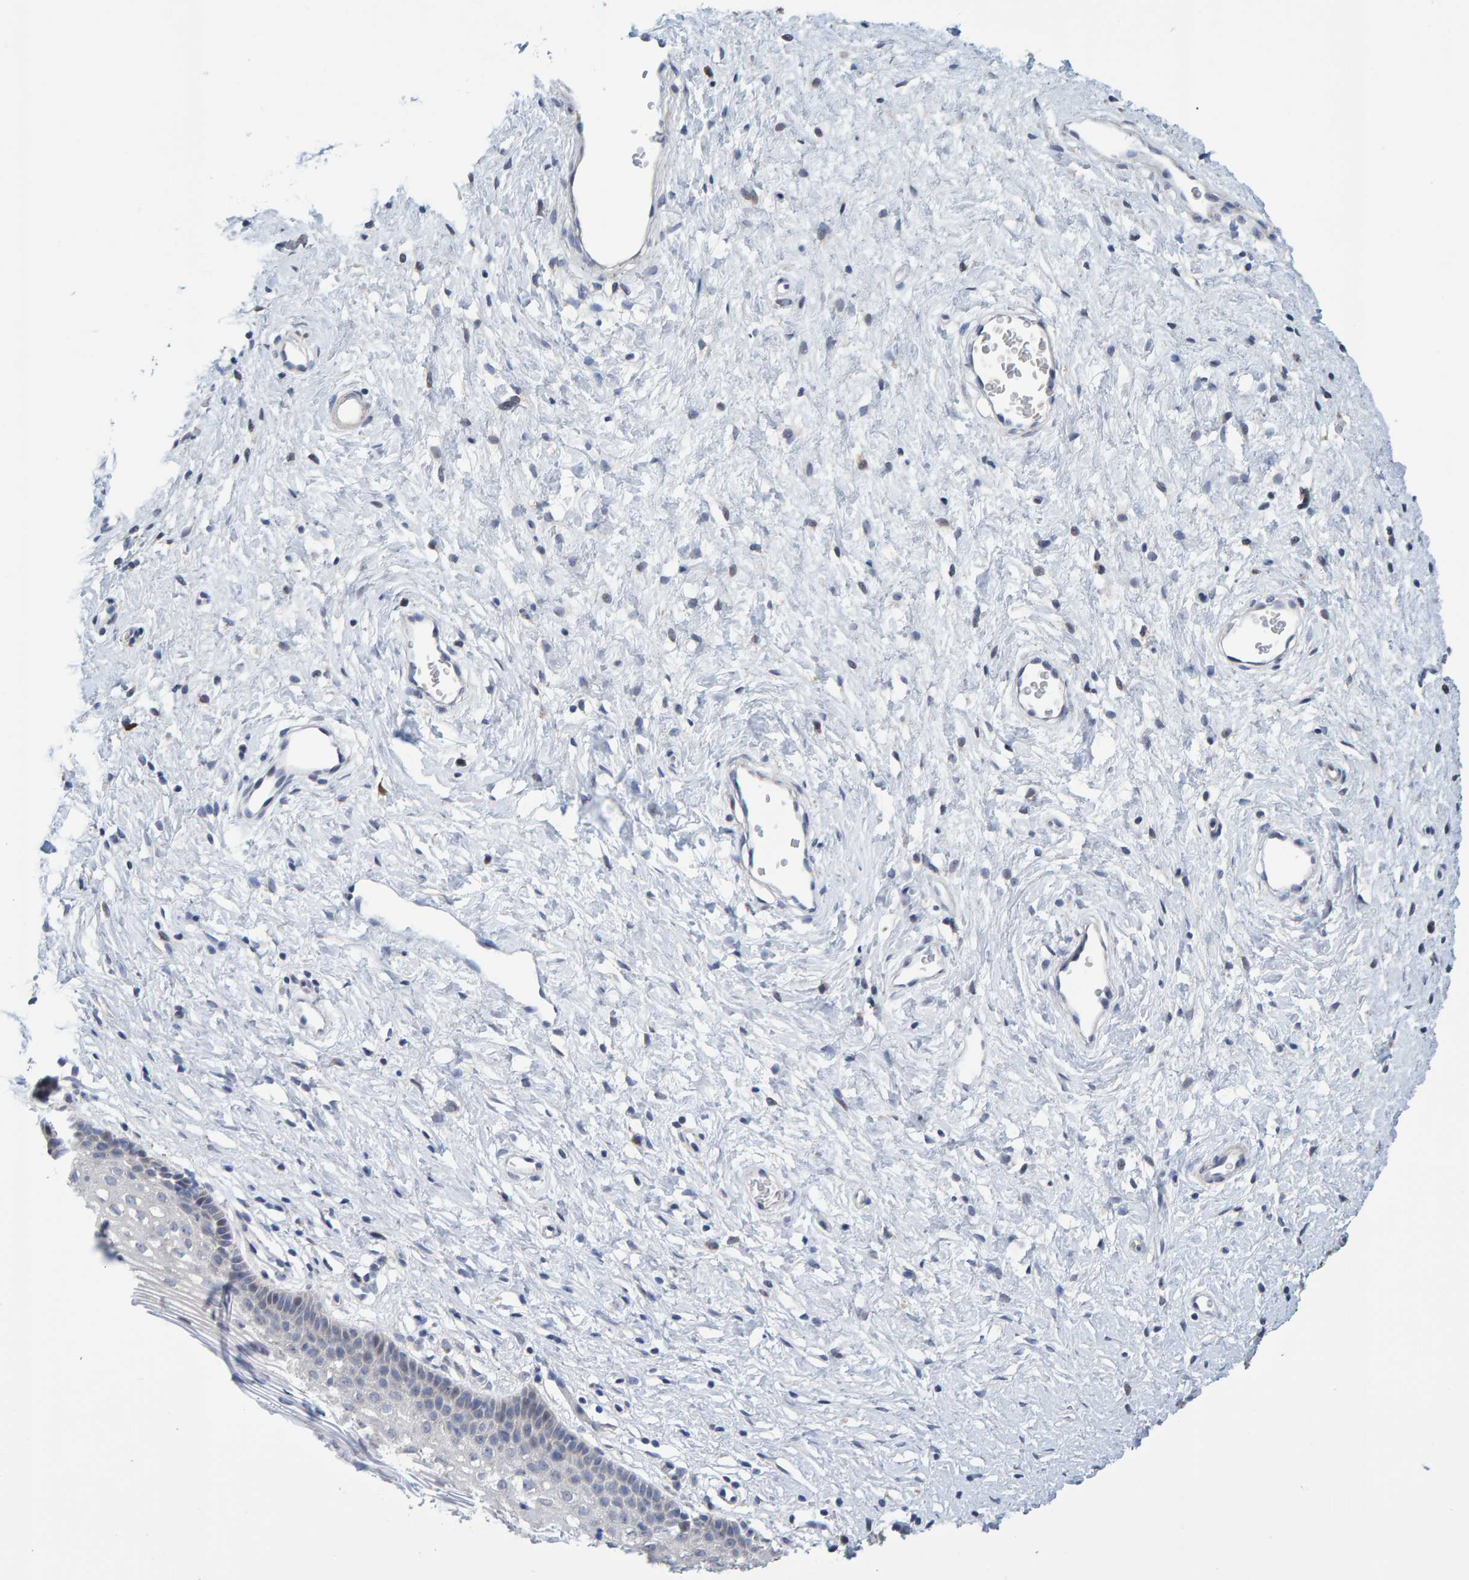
{"staining": {"intensity": "negative", "quantity": "none", "location": "none"}, "tissue": "cervix", "cell_type": "Glandular cells", "image_type": "normal", "snomed": [{"axis": "morphology", "description": "Normal tissue, NOS"}, {"axis": "topography", "description": "Cervix"}], "caption": "A high-resolution micrograph shows IHC staining of benign cervix, which demonstrates no significant positivity in glandular cells.", "gene": "USP43", "patient": {"sex": "female", "age": 27}}